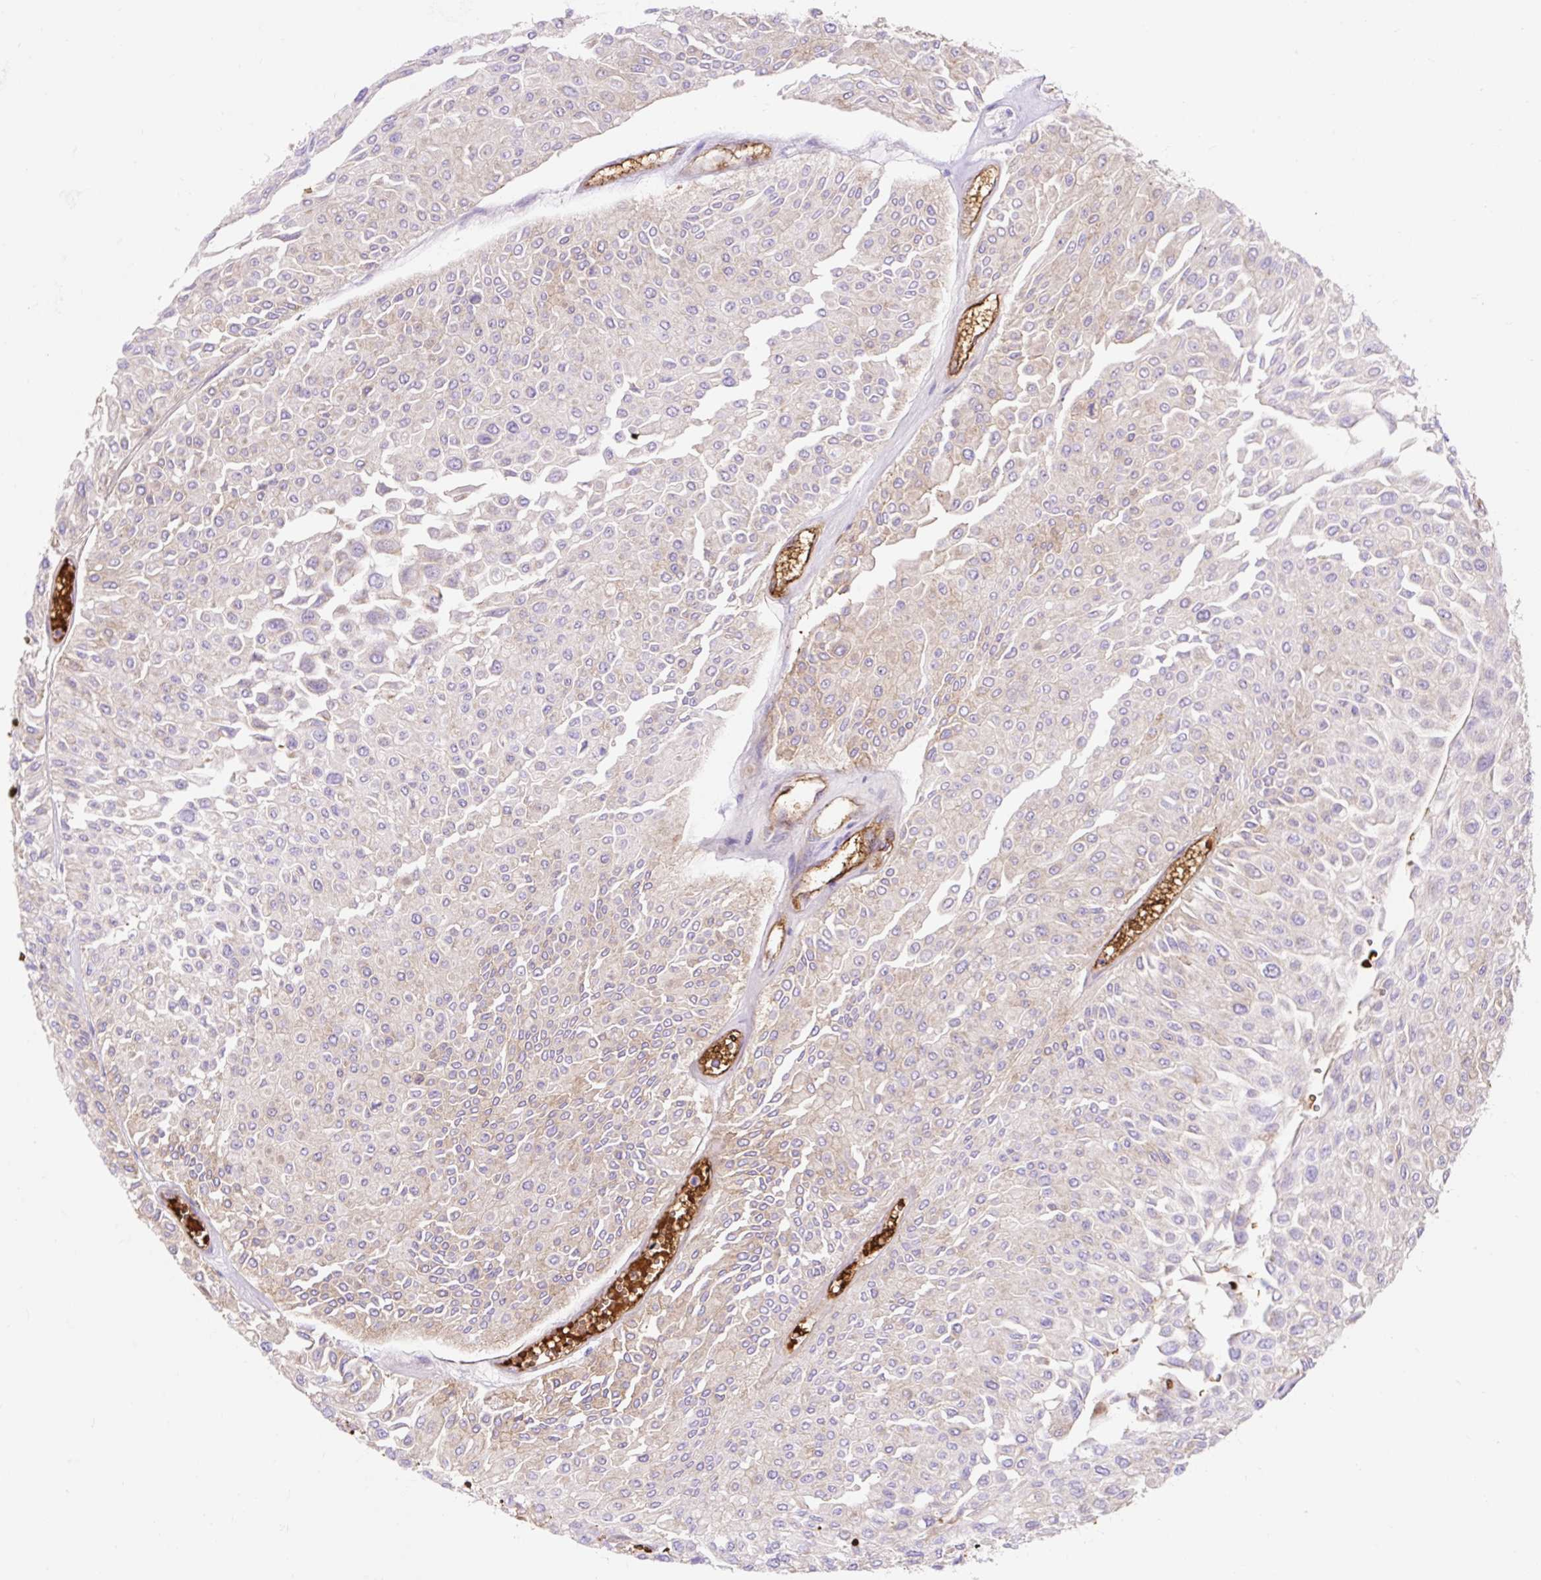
{"staining": {"intensity": "weak", "quantity": "<25%", "location": "cytoplasmic/membranous"}, "tissue": "urothelial cancer", "cell_type": "Tumor cells", "image_type": "cancer", "snomed": [{"axis": "morphology", "description": "Urothelial carcinoma, Low grade"}, {"axis": "topography", "description": "Urinary bladder"}], "caption": "Immunohistochemistry (IHC) micrograph of urothelial cancer stained for a protein (brown), which demonstrates no expression in tumor cells.", "gene": "HIP1R", "patient": {"sex": "male", "age": 67}}